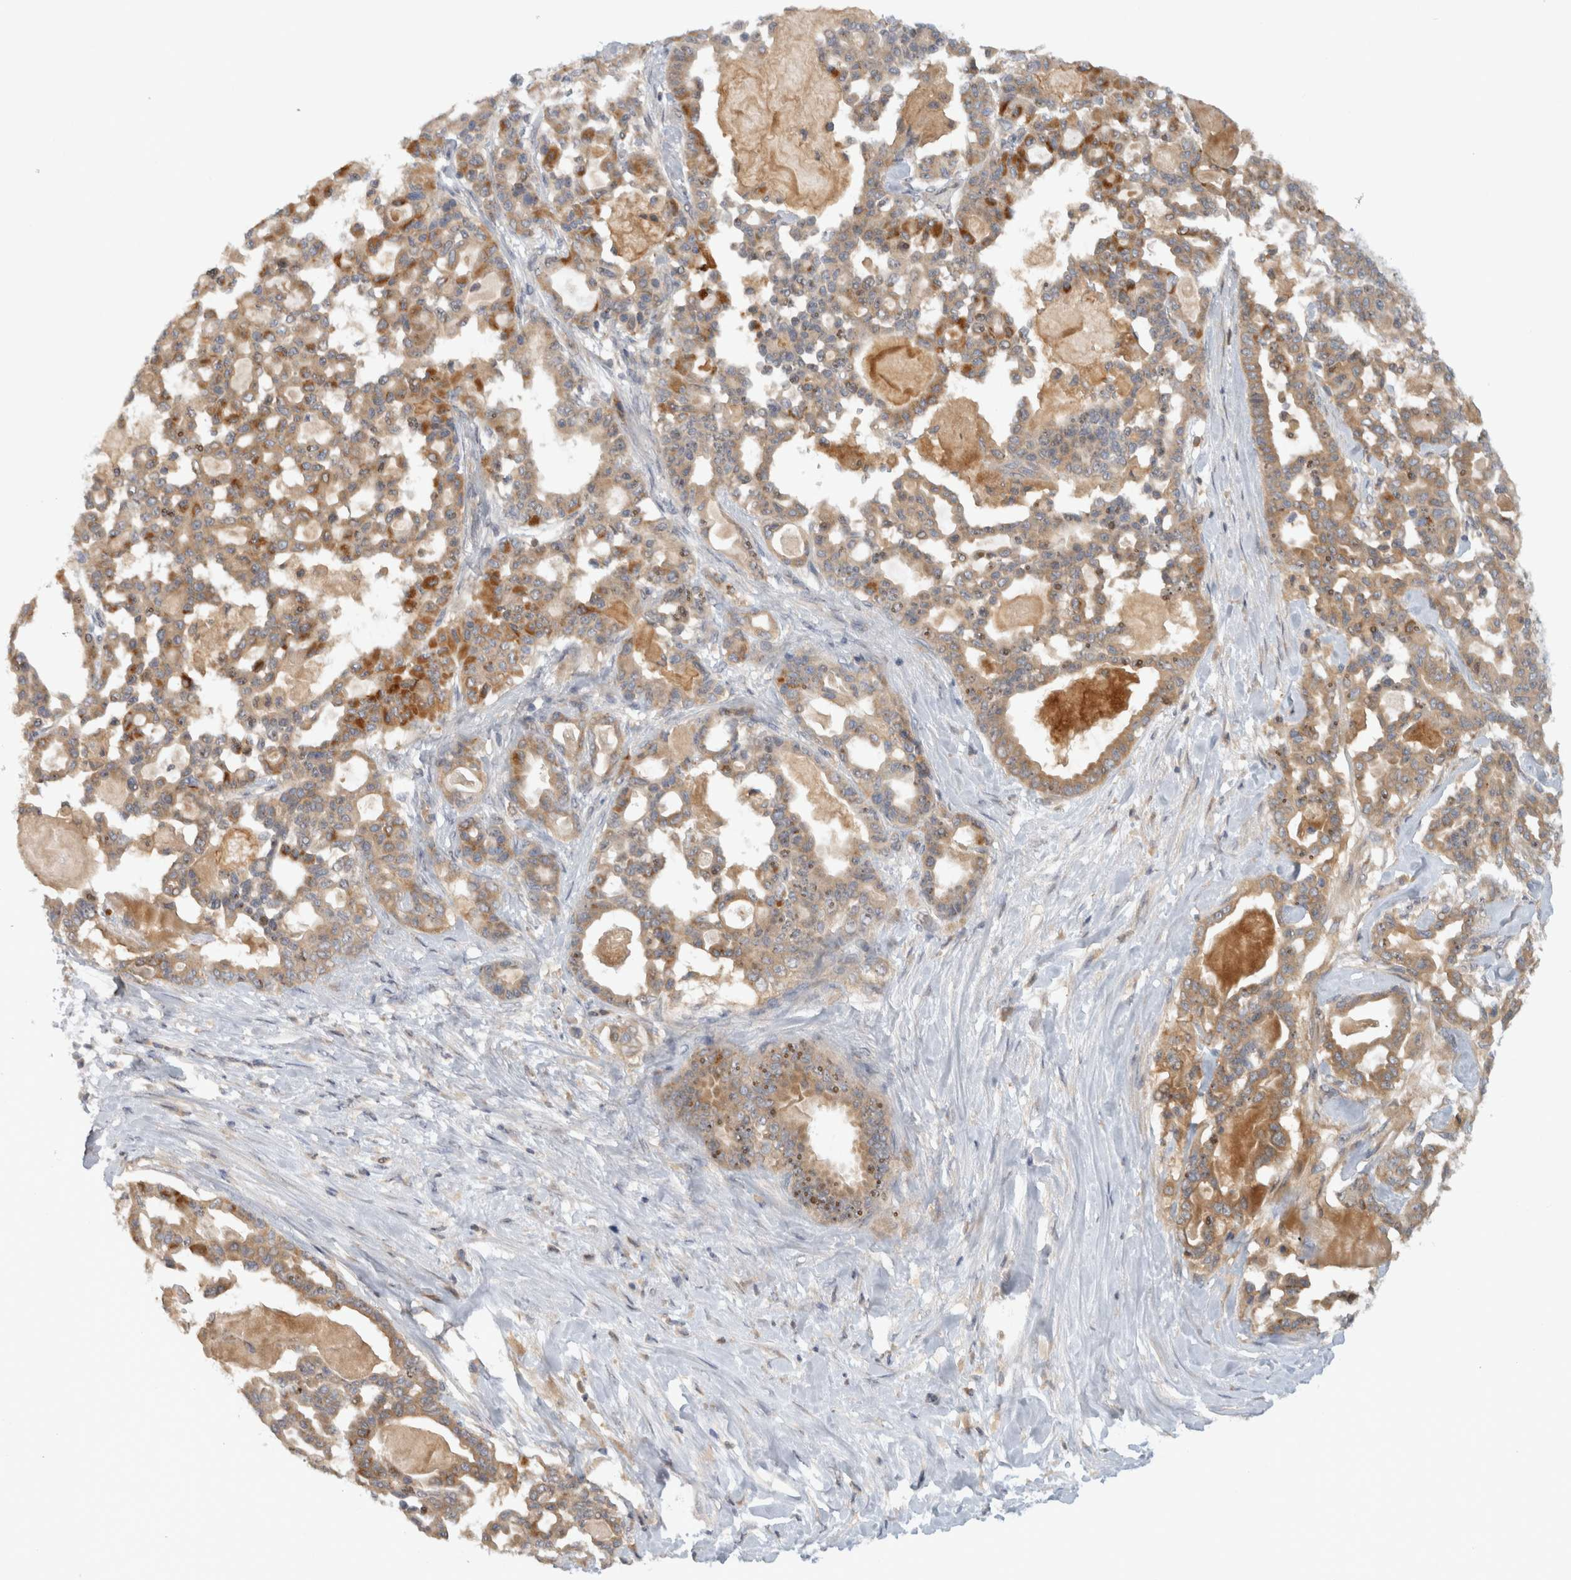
{"staining": {"intensity": "moderate", "quantity": ">75%", "location": "cytoplasmic/membranous"}, "tissue": "pancreatic cancer", "cell_type": "Tumor cells", "image_type": "cancer", "snomed": [{"axis": "morphology", "description": "Adenocarcinoma, NOS"}, {"axis": "topography", "description": "Pancreas"}], "caption": "Immunohistochemical staining of pancreatic cancer (adenocarcinoma) demonstrates medium levels of moderate cytoplasmic/membranous protein positivity in about >75% of tumor cells.", "gene": "VEPH1", "patient": {"sex": "male", "age": 63}}